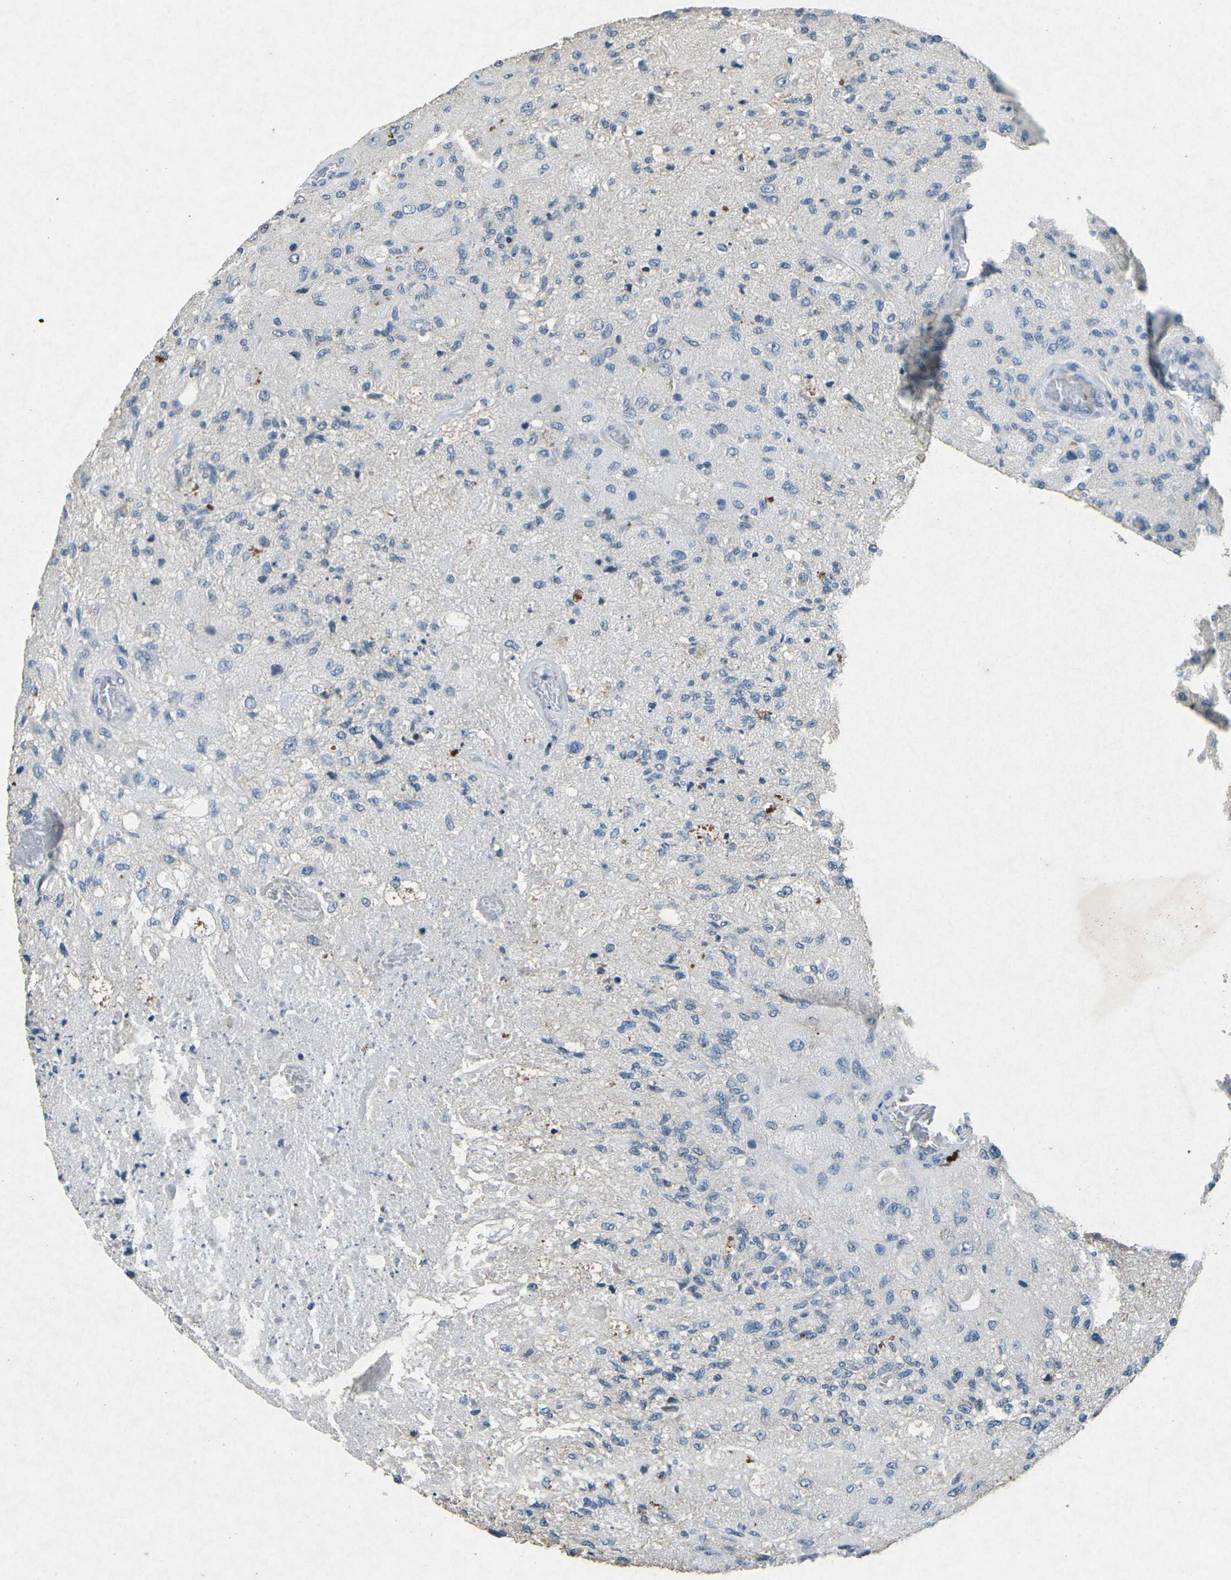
{"staining": {"intensity": "negative", "quantity": "none", "location": "none"}, "tissue": "glioma", "cell_type": "Tumor cells", "image_type": "cancer", "snomed": [{"axis": "morphology", "description": "Normal tissue, NOS"}, {"axis": "morphology", "description": "Glioma, malignant, High grade"}, {"axis": "topography", "description": "Cerebral cortex"}], "caption": "IHC of malignant glioma (high-grade) exhibits no staining in tumor cells.", "gene": "A1BG", "patient": {"sex": "male", "age": 77}}